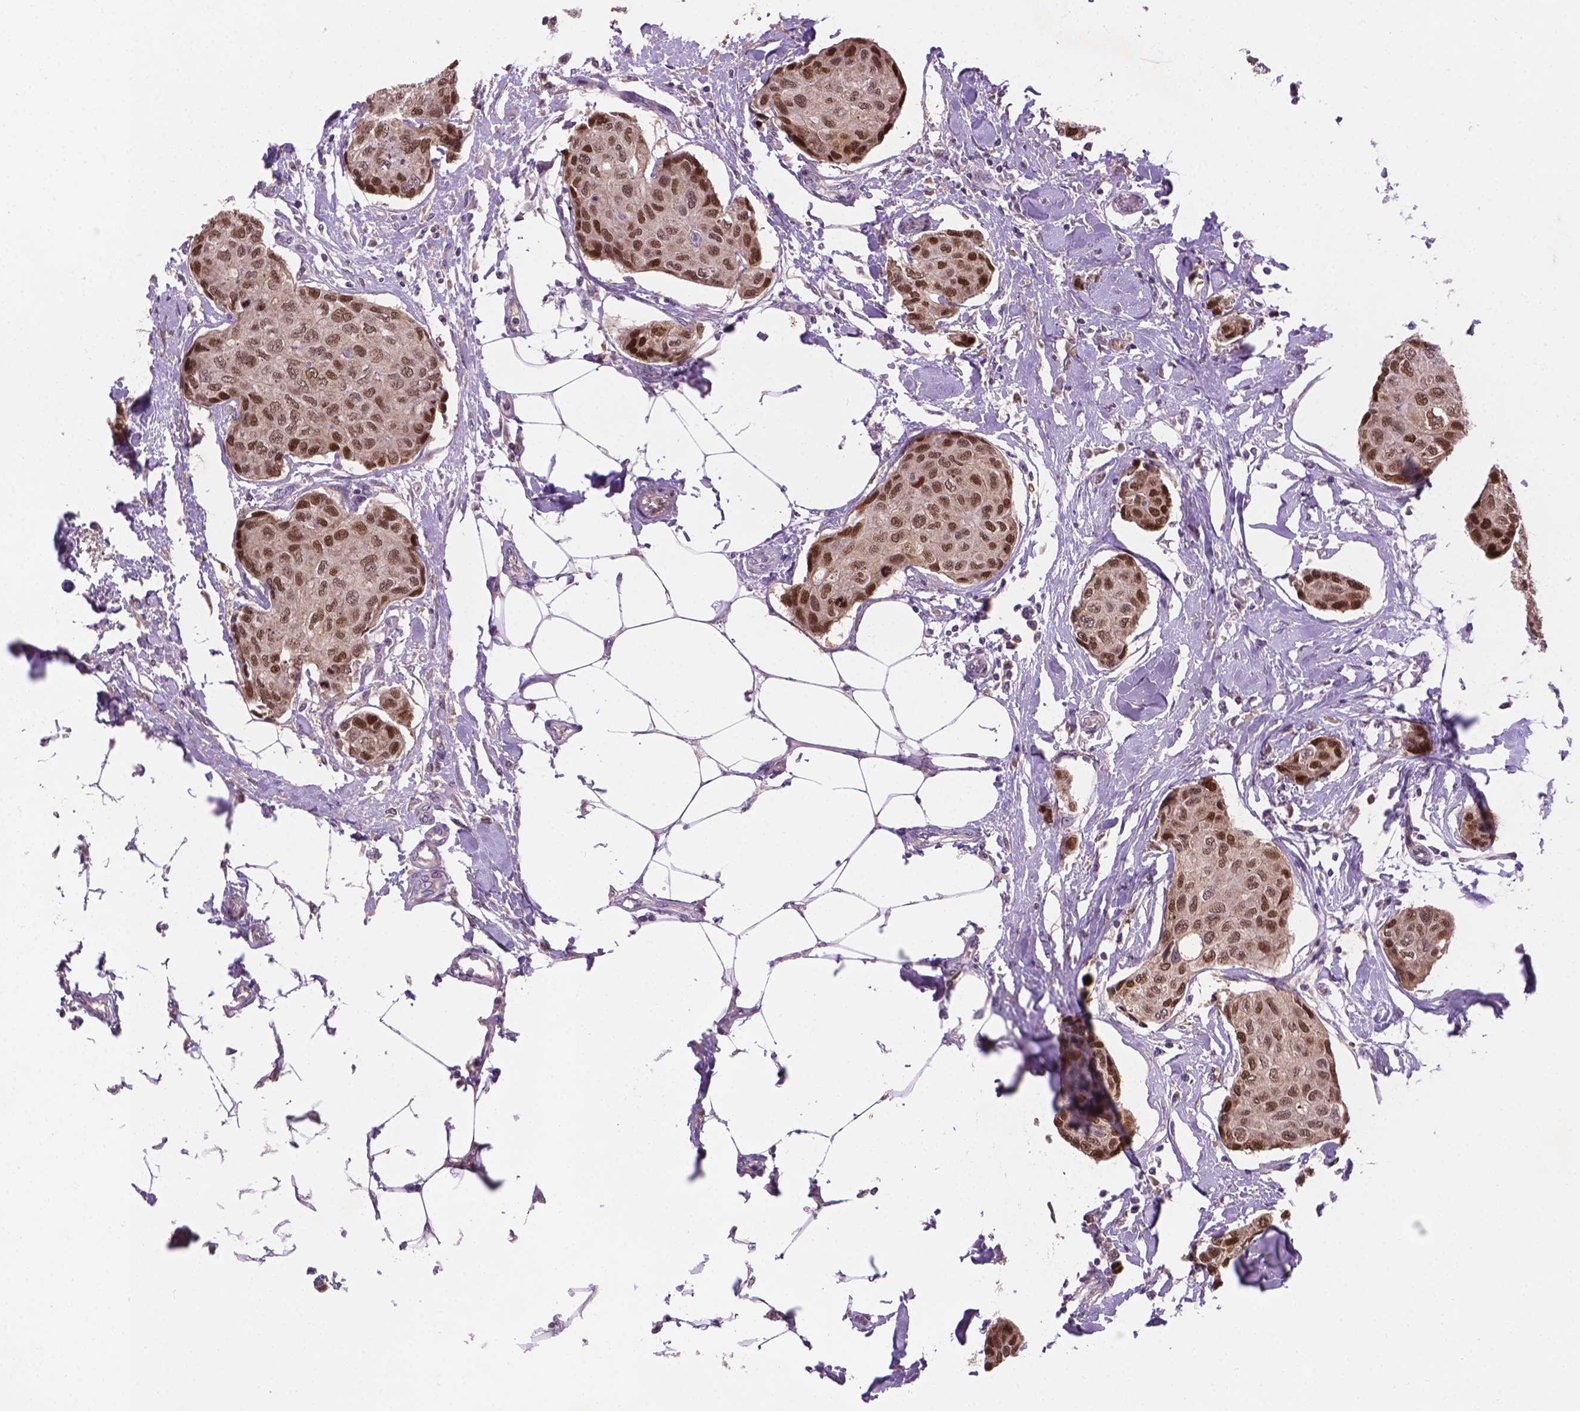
{"staining": {"intensity": "moderate", "quantity": ">75%", "location": "nuclear"}, "tissue": "breast cancer", "cell_type": "Tumor cells", "image_type": "cancer", "snomed": [{"axis": "morphology", "description": "Duct carcinoma"}, {"axis": "topography", "description": "Breast"}], "caption": "Protein expression analysis of breast cancer (invasive ductal carcinoma) shows moderate nuclear expression in about >75% of tumor cells.", "gene": "IRF6", "patient": {"sex": "female", "age": 80}}